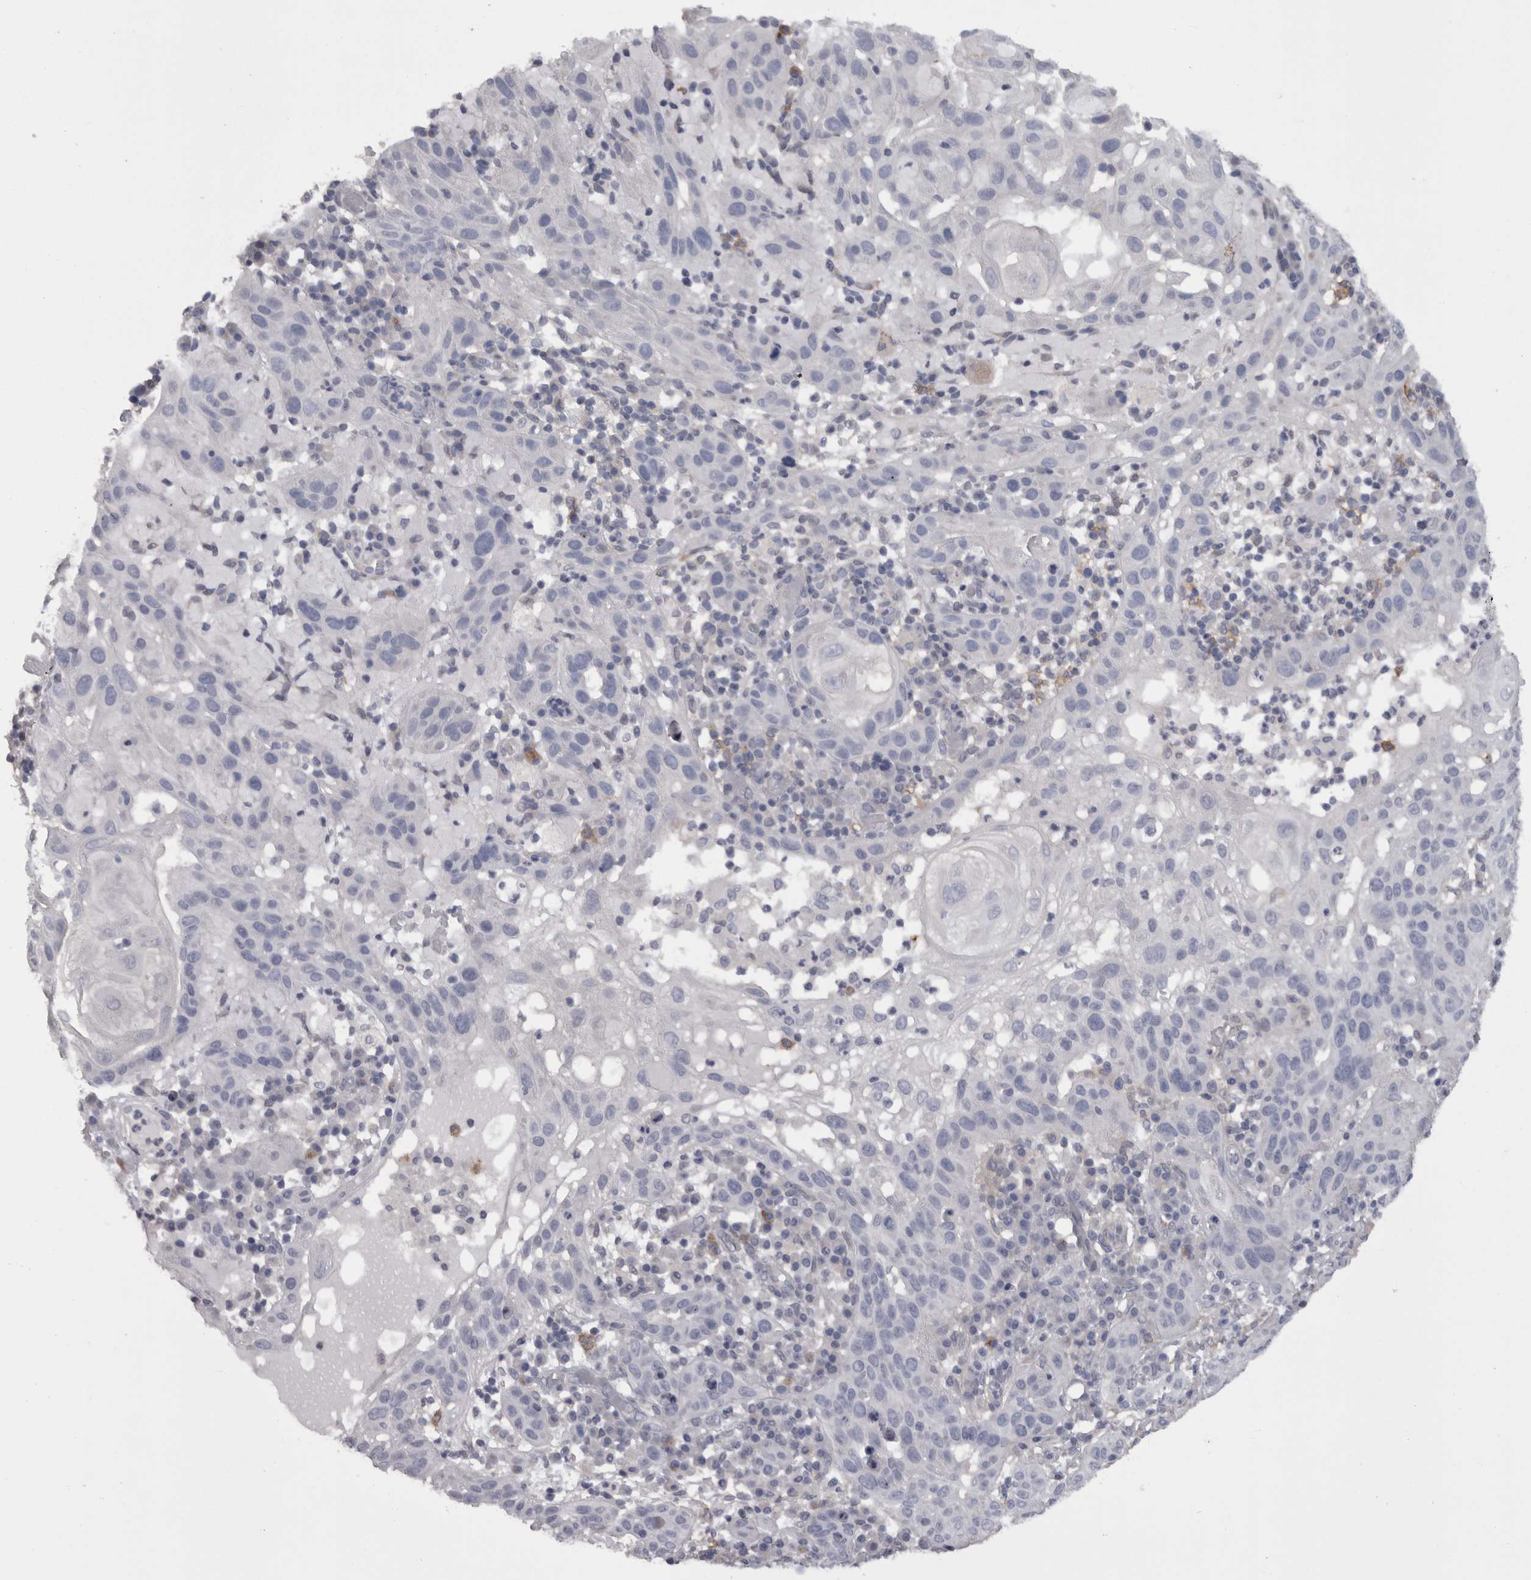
{"staining": {"intensity": "negative", "quantity": "none", "location": "none"}, "tissue": "skin cancer", "cell_type": "Tumor cells", "image_type": "cancer", "snomed": [{"axis": "morphology", "description": "Normal tissue, NOS"}, {"axis": "morphology", "description": "Squamous cell carcinoma, NOS"}, {"axis": "topography", "description": "Skin"}], "caption": "Immunohistochemical staining of human squamous cell carcinoma (skin) displays no significant staining in tumor cells.", "gene": "CAMK2D", "patient": {"sex": "female", "age": 96}}